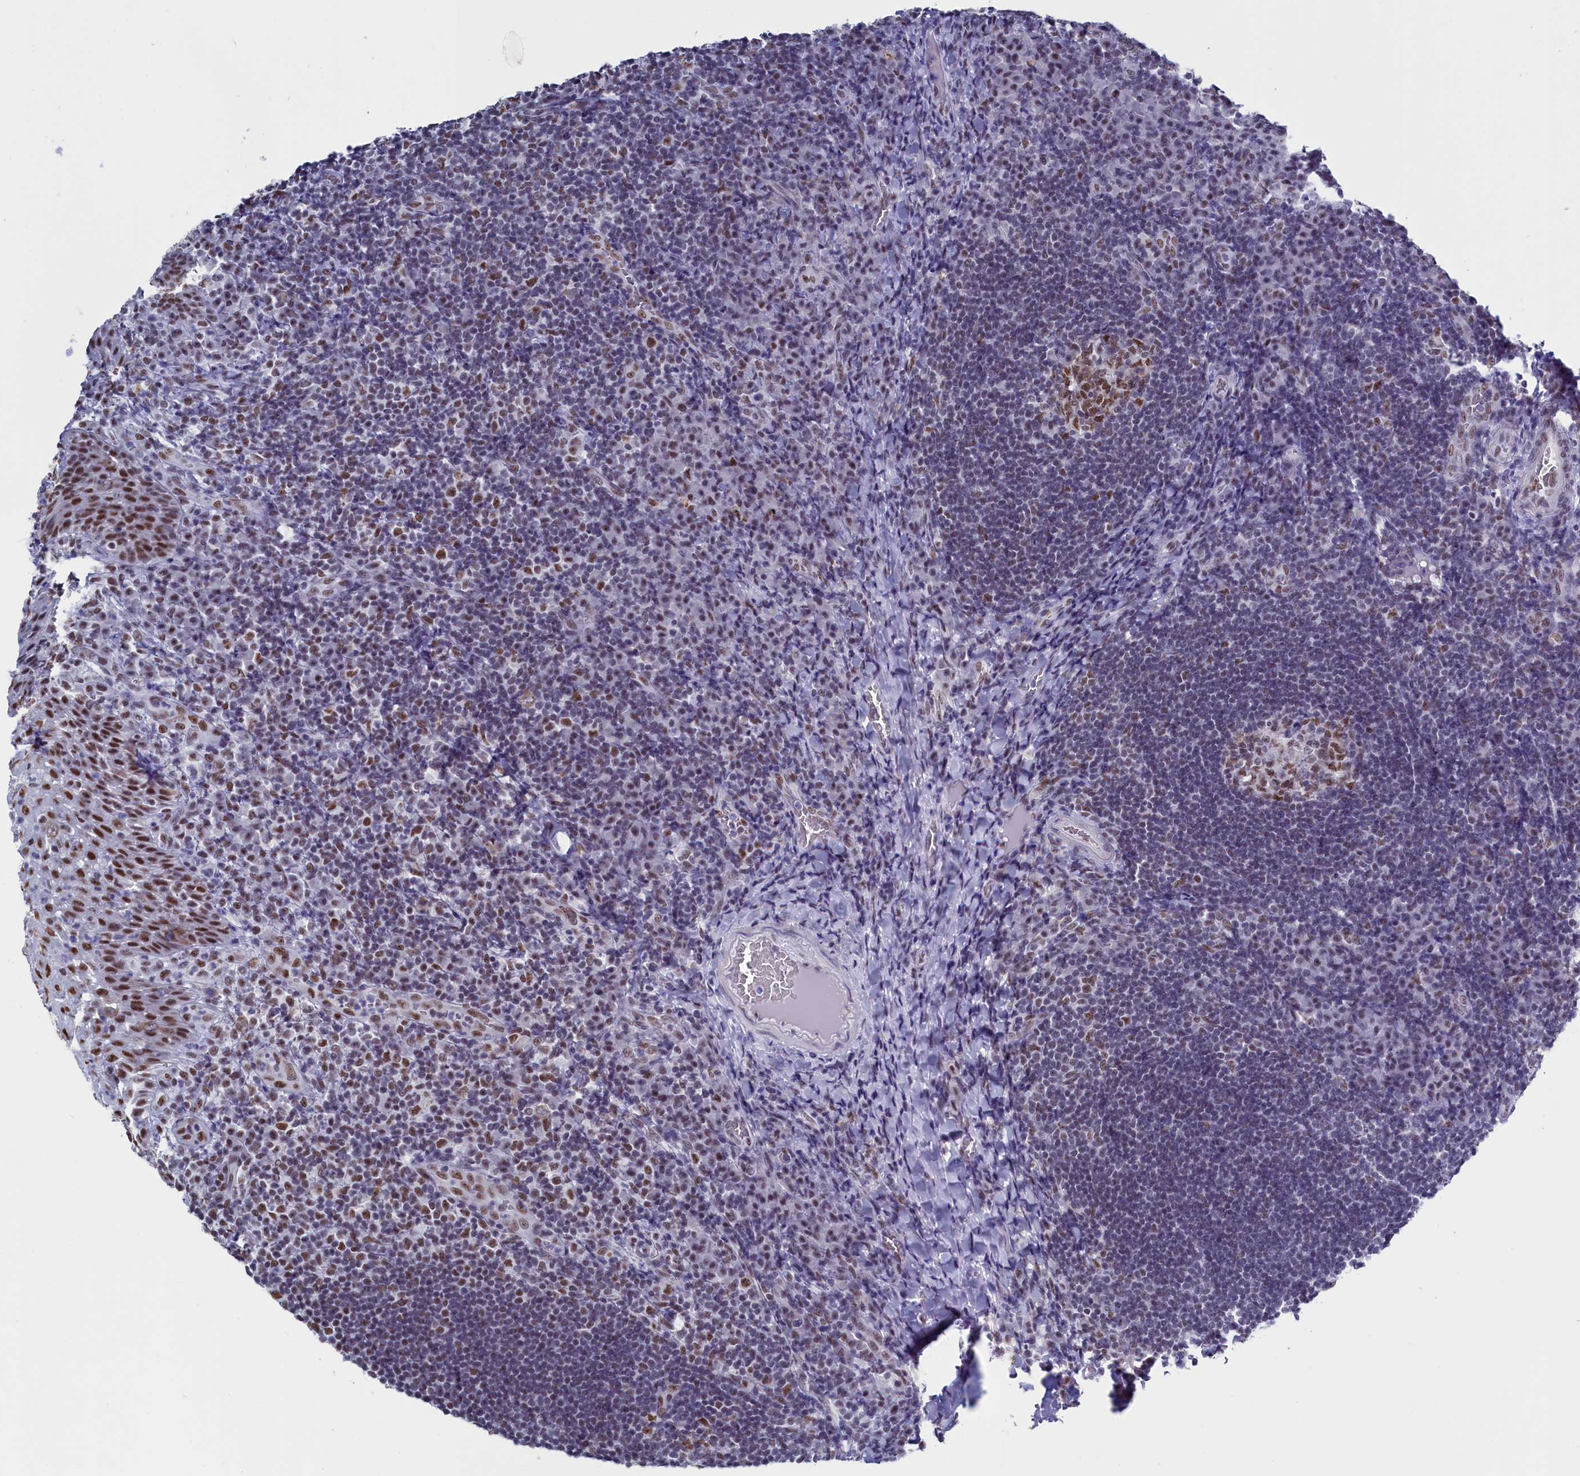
{"staining": {"intensity": "moderate", "quantity": ">75%", "location": "nuclear"}, "tissue": "tonsil", "cell_type": "Germinal center cells", "image_type": "normal", "snomed": [{"axis": "morphology", "description": "Normal tissue, NOS"}, {"axis": "topography", "description": "Tonsil"}], "caption": "Unremarkable tonsil was stained to show a protein in brown. There is medium levels of moderate nuclear staining in approximately >75% of germinal center cells. Using DAB (3,3'-diaminobenzidine) (brown) and hematoxylin (blue) stains, captured at high magnification using brightfield microscopy.", "gene": "CD2BP2", "patient": {"sex": "male", "age": 17}}